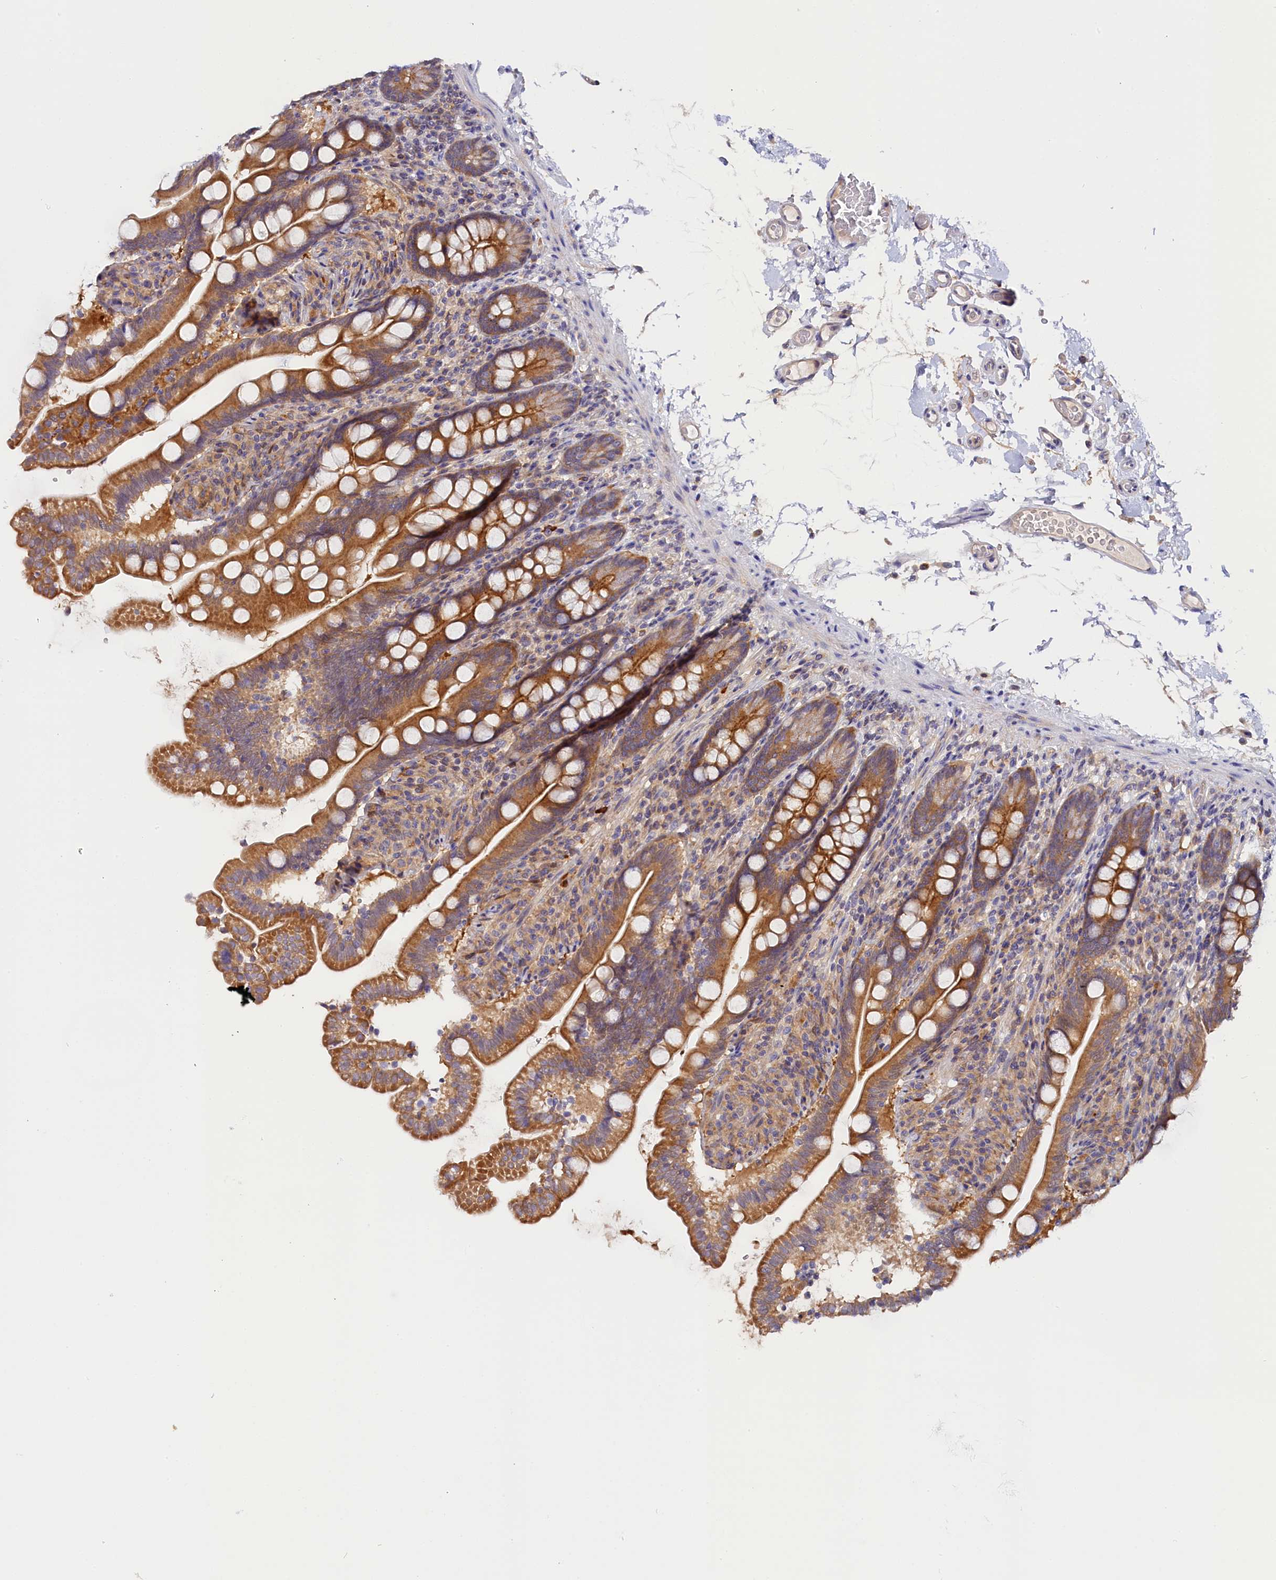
{"staining": {"intensity": "strong", "quantity": "25%-75%", "location": "cytoplasmic/membranous"}, "tissue": "small intestine", "cell_type": "Glandular cells", "image_type": "normal", "snomed": [{"axis": "morphology", "description": "Normal tissue, NOS"}, {"axis": "topography", "description": "Small intestine"}], "caption": "A histopathology image of human small intestine stained for a protein exhibits strong cytoplasmic/membranous brown staining in glandular cells.", "gene": "KATNB1", "patient": {"sex": "female", "age": 64}}